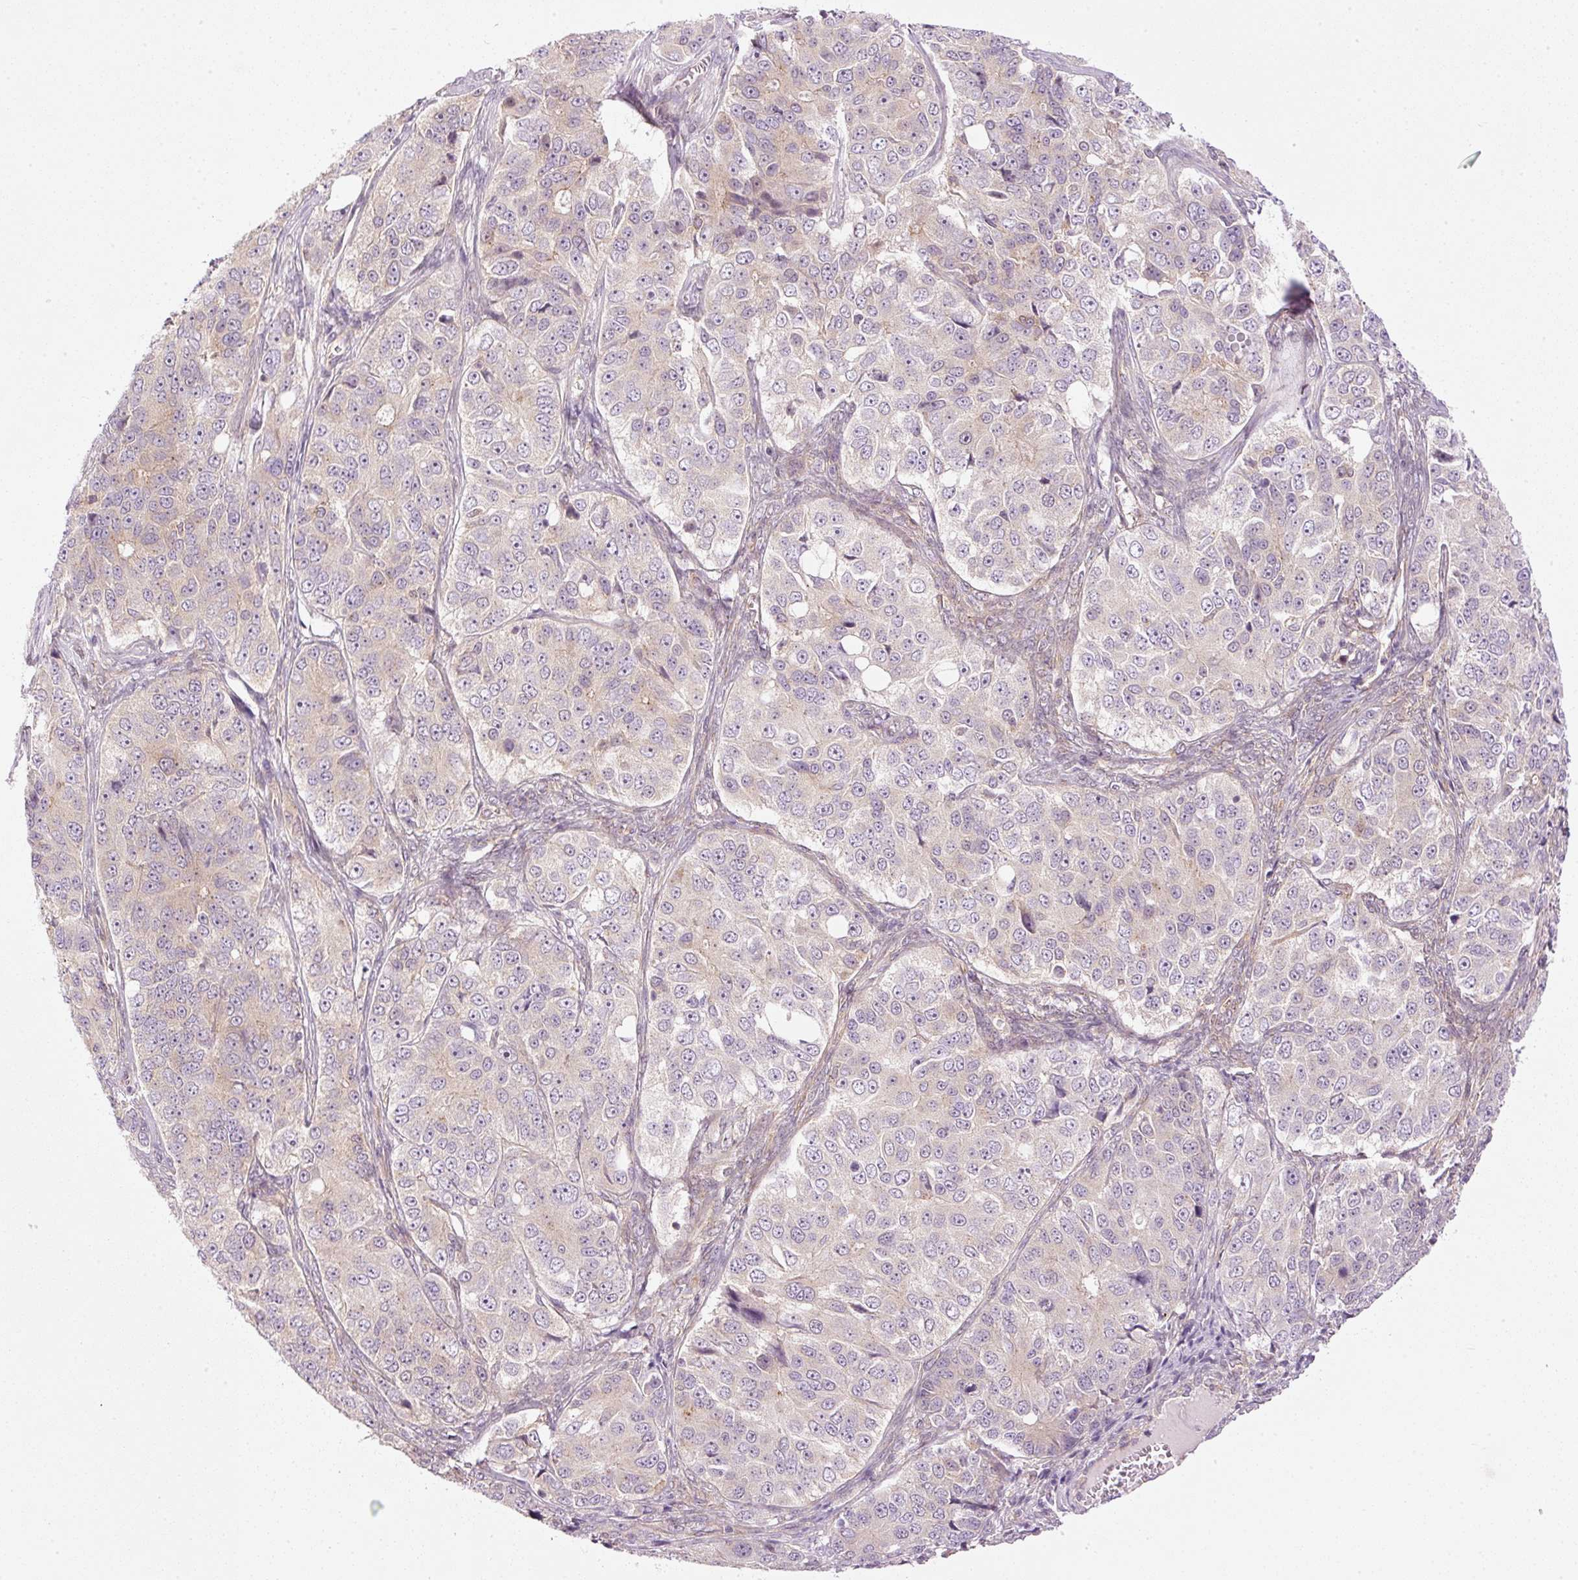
{"staining": {"intensity": "negative", "quantity": "none", "location": "none"}, "tissue": "ovarian cancer", "cell_type": "Tumor cells", "image_type": "cancer", "snomed": [{"axis": "morphology", "description": "Carcinoma, endometroid"}, {"axis": "topography", "description": "Ovary"}], "caption": "Protein analysis of ovarian cancer (endometroid carcinoma) shows no significant expression in tumor cells.", "gene": "MZT2B", "patient": {"sex": "female", "age": 51}}